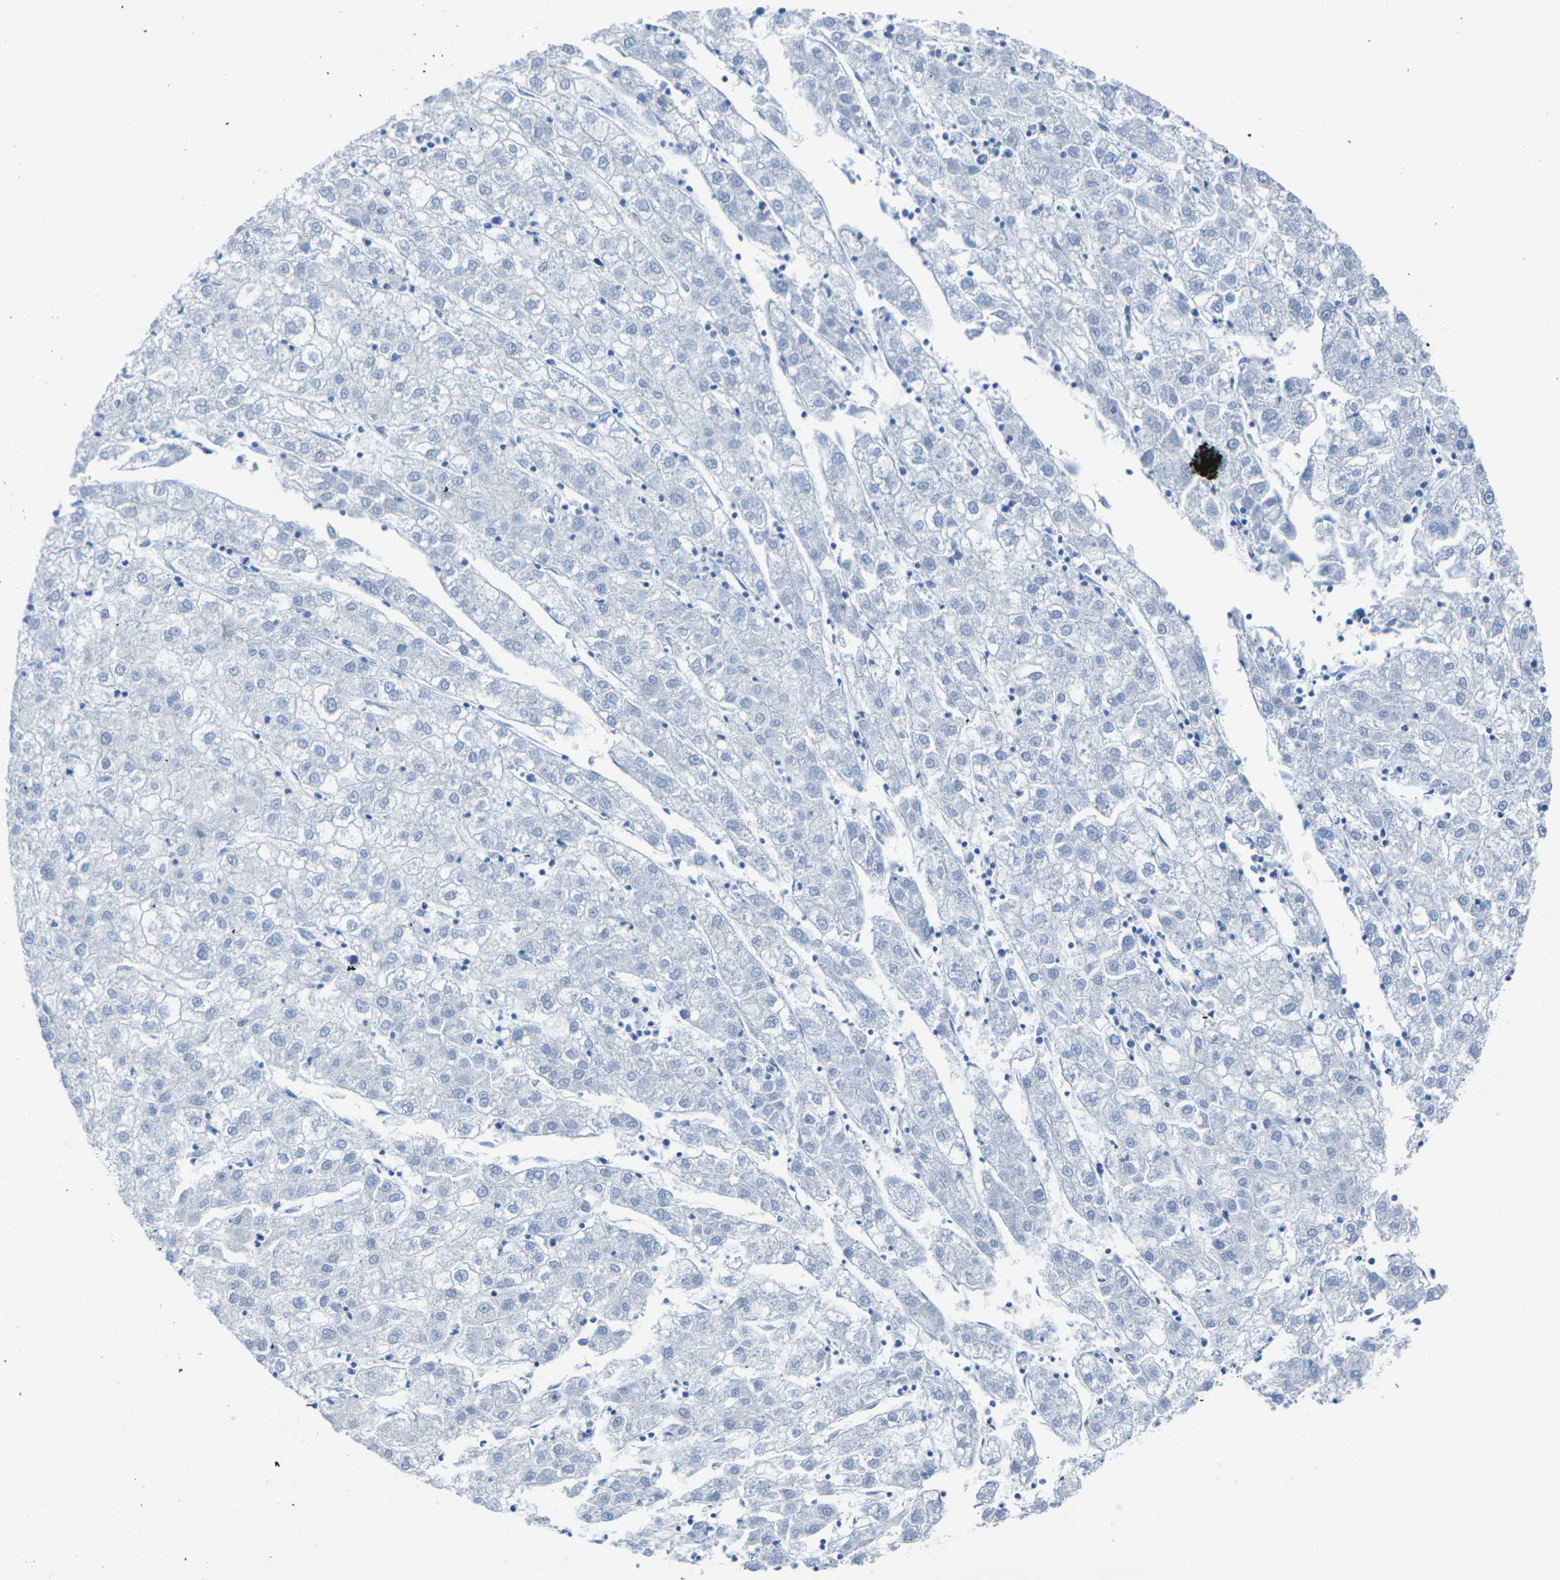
{"staining": {"intensity": "negative", "quantity": "none", "location": "none"}, "tissue": "liver cancer", "cell_type": "Tumor cells", "image_type": "cancer", "snomed": [{"axis": "morphology", "description": "Carcinoma, Hepatocellular, NOS"}, {"axis": "topography", "description": "Liver"}], "caption": "Tumor cells are negative for brown protein staining in liver cancer. The staining was performed using DAB (3,3'-diaminobenzidine) to visualize the protein expression in brown, while the nuclei were stained in blue with hematoxylin (Magnification: 20x).", "gene": "CNN1", "patient": {"sex": "male", "age": 72}}